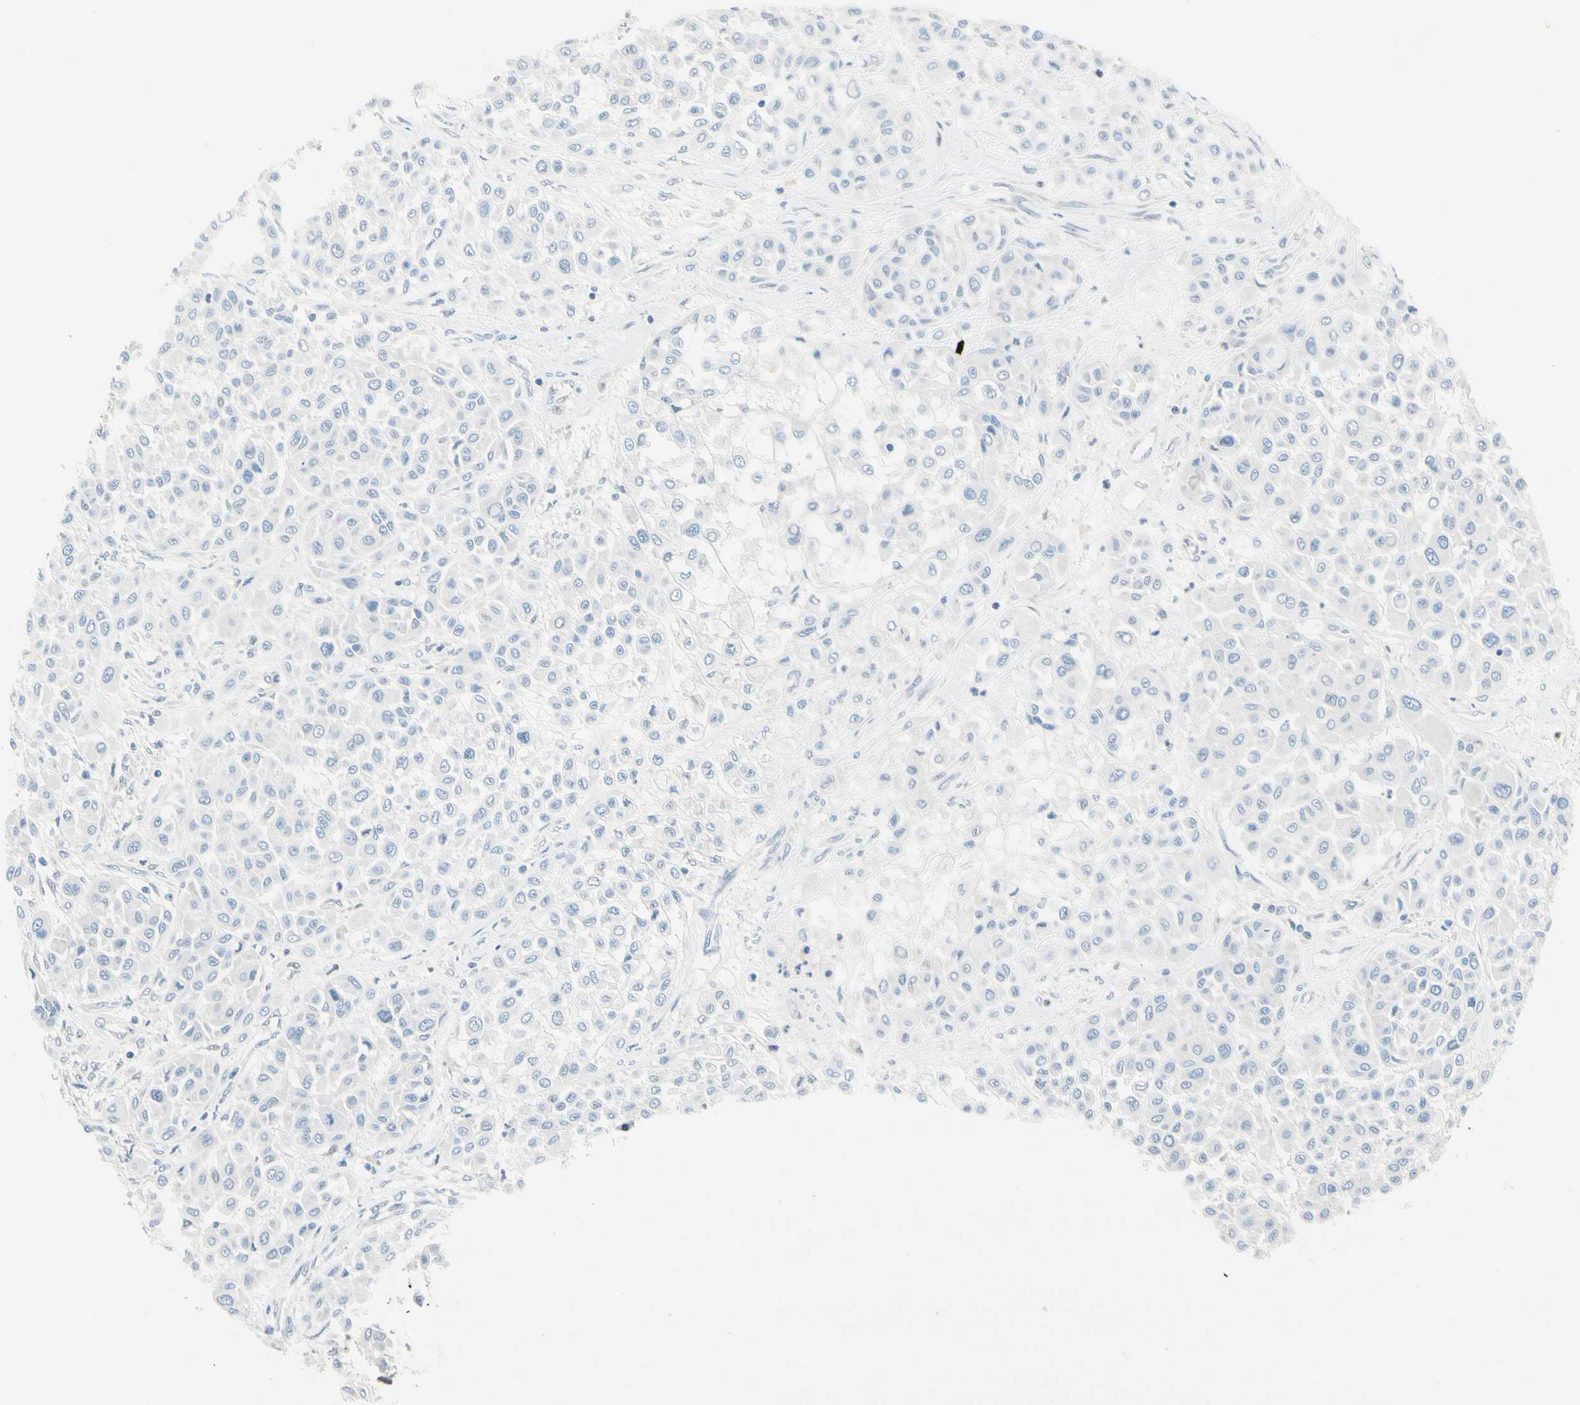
{"staining": {"intensity": "negative", "quantity": "none", "location": "none"}, "tissue": "melanoma", "cell_type": "Tumor cells", "image_type": "cancer", "snomed": [{"axis": "morphology", "description": "Malignant melanoma, Metastatic site"}, {"axis": "topography", "description": "Soft tissue"}], "caption": "Tumor cells show no significant protein staining in malignant melanoma (metastatic site).", "gene": "CFAP36", "patient": {"sex": "male", "age": 41}}